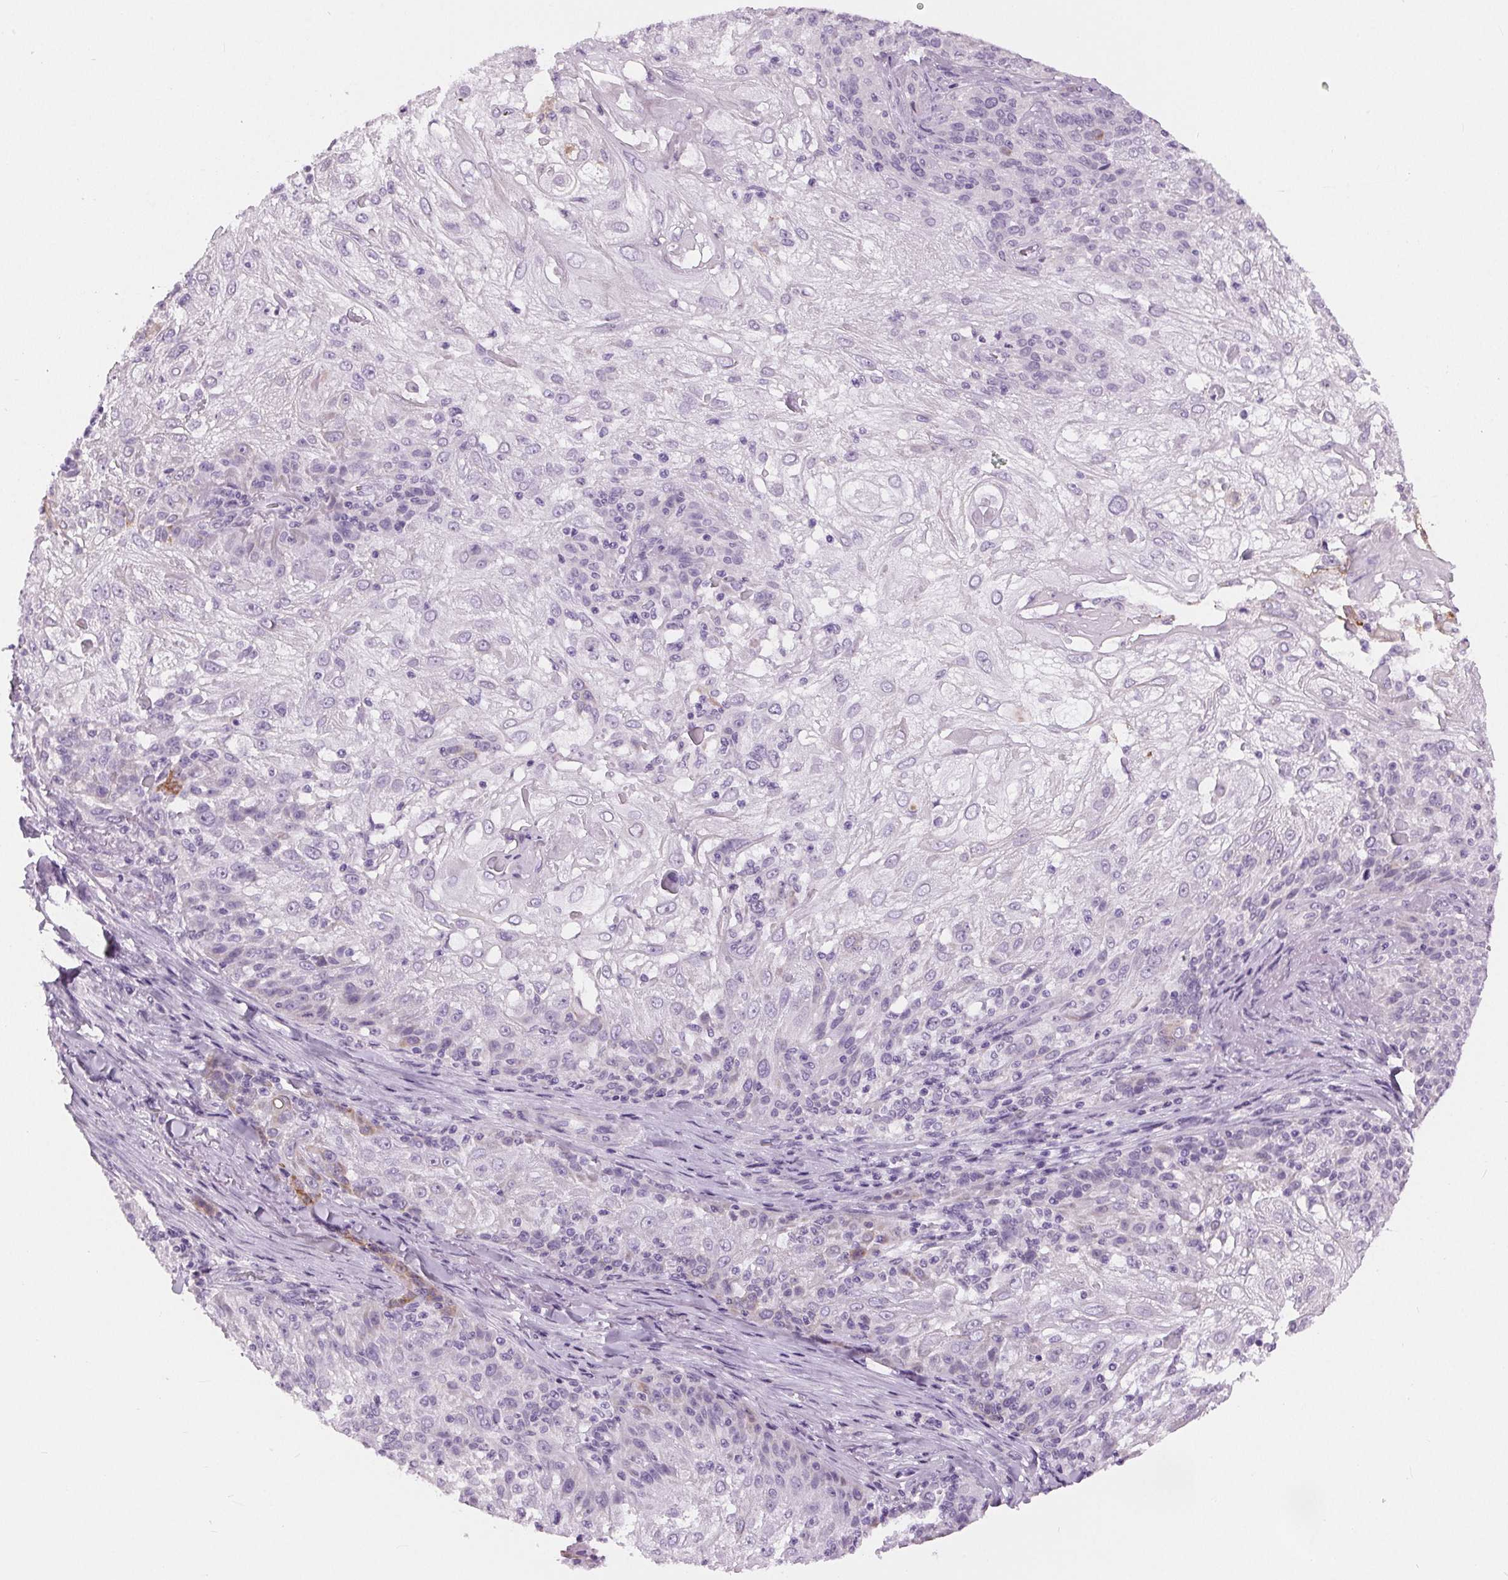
{"staining": {"intensity": "negative", "quantity": "none", "location": "none"}, "tissue": "skin cancer", "cell_type": "Tumor cells", "image_type": "cancer", "snomed": [{"axis": "morphology", "description": "Normal tissue, NOS"}, {"axis": "morphology", "description": "Squamous cell carcinoma, NOS"}, {"axis": "topography", "description": "Skin"}], "caption": "Immunohistochemistry (IHC) of human skin cancer (squamous cell carcinoma) exhibits no positivity in tumor cells. (Stains: DAB immunohistochemistry (IHC) with hematoxylin counter stain, Microscopy: brightfield microscopy at high magnification).", "gene": "MISP", "patient": {"sex": "female", "age": 83}}